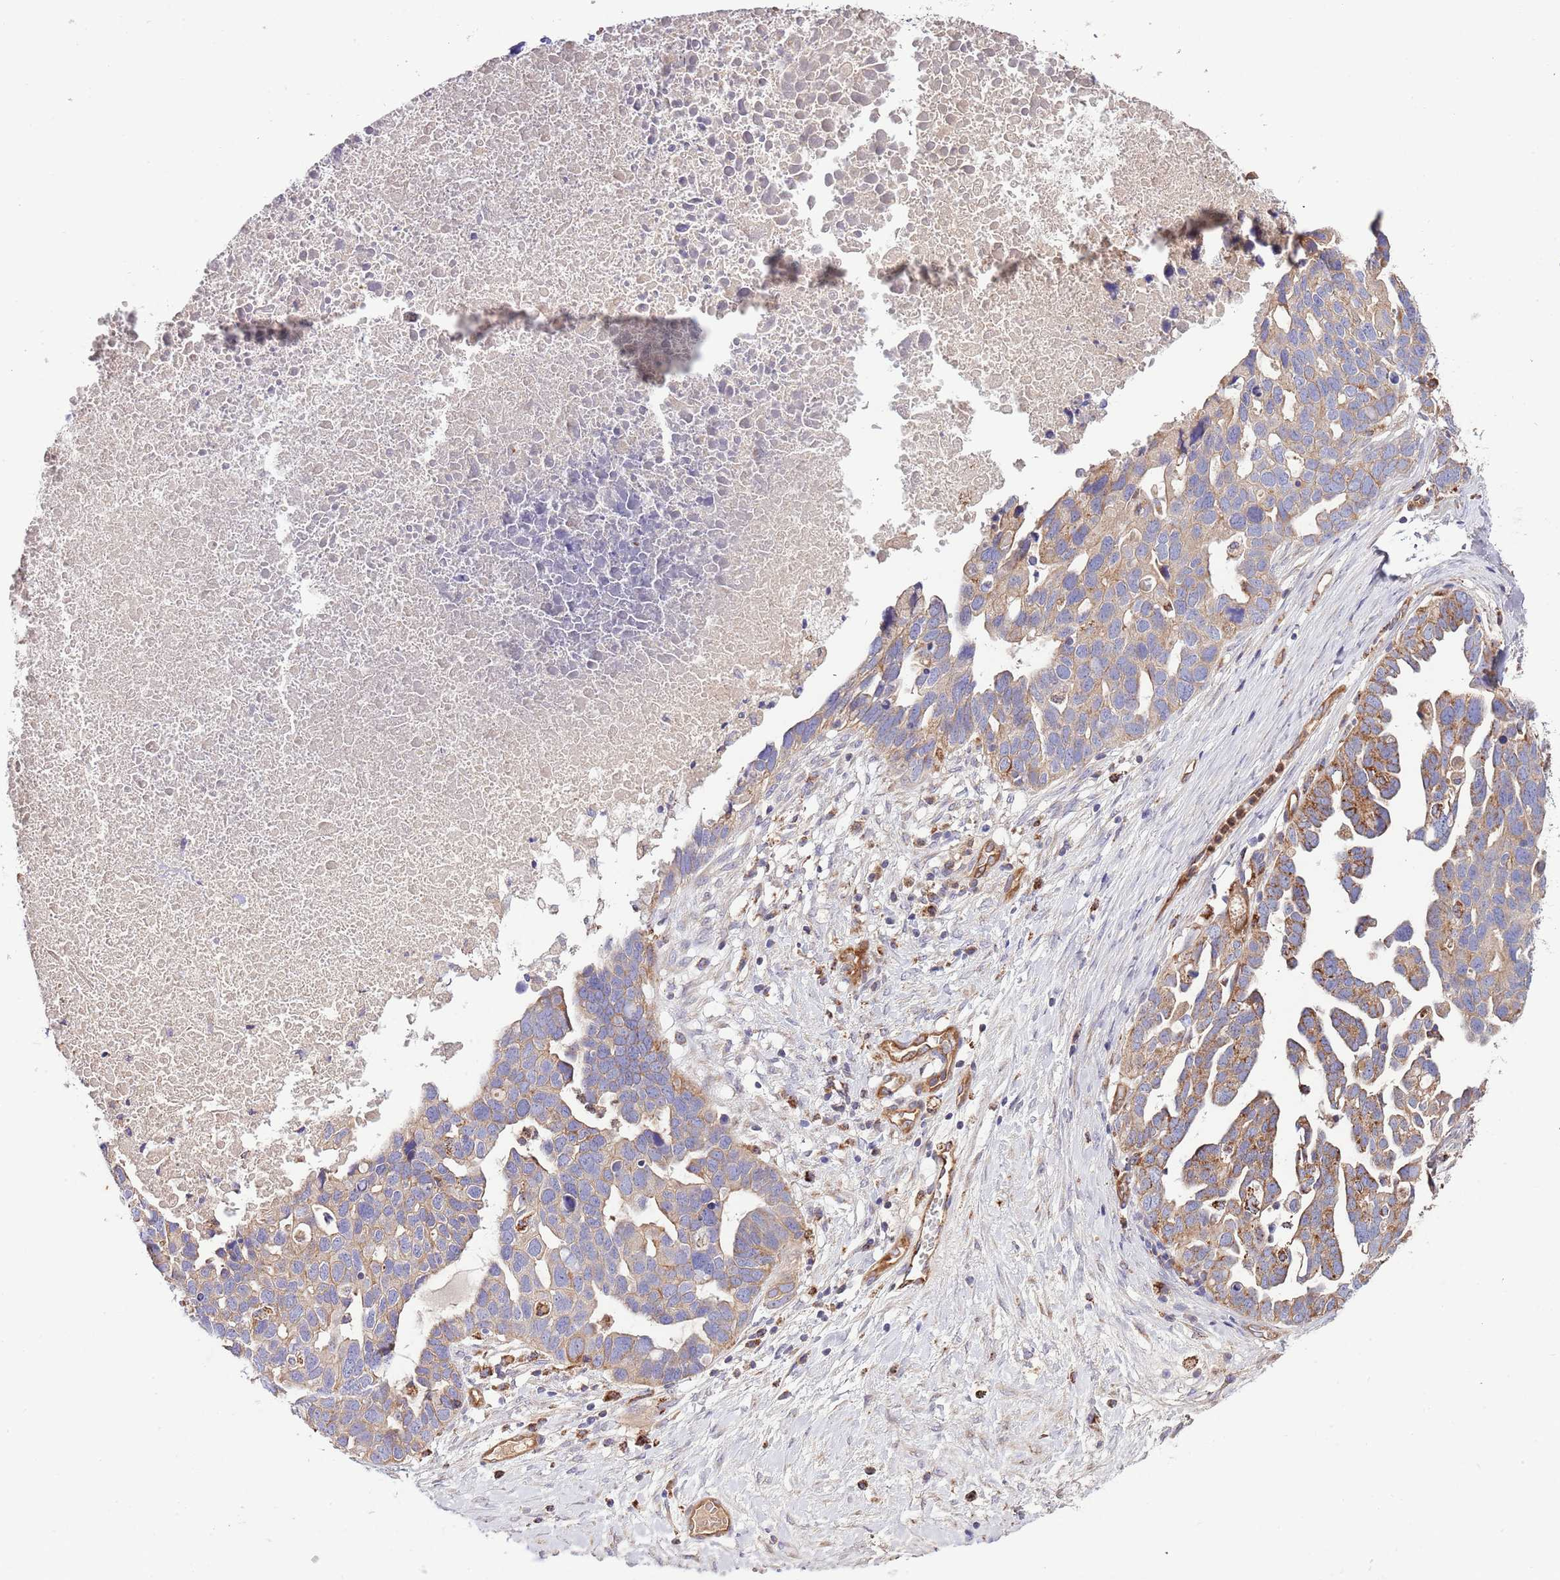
{"staining": {"intensity": "moderate", "quantity": "25%-75%", "location": "cytoplasmic/membranous"}, "tissue": "ovarian cancer", "cell_type": "Tumor cells", "image_type": "cancer", "snomed": [{"axis": "morphology", "description": "Cystadenocarcinoma, serous, NOS"}, {"axis": "topography", "description": "Ovary"}], "caption": "Serous cystadenocarcinoma (ovarian) stained with DAB immunohistochemistry displays medium levels of moderate cytoplasmic/membranous expression in approximately 25%-75% of tumor cells.", "gene": "DOCK6", "patient": {"sex": "female", "age": 54}}